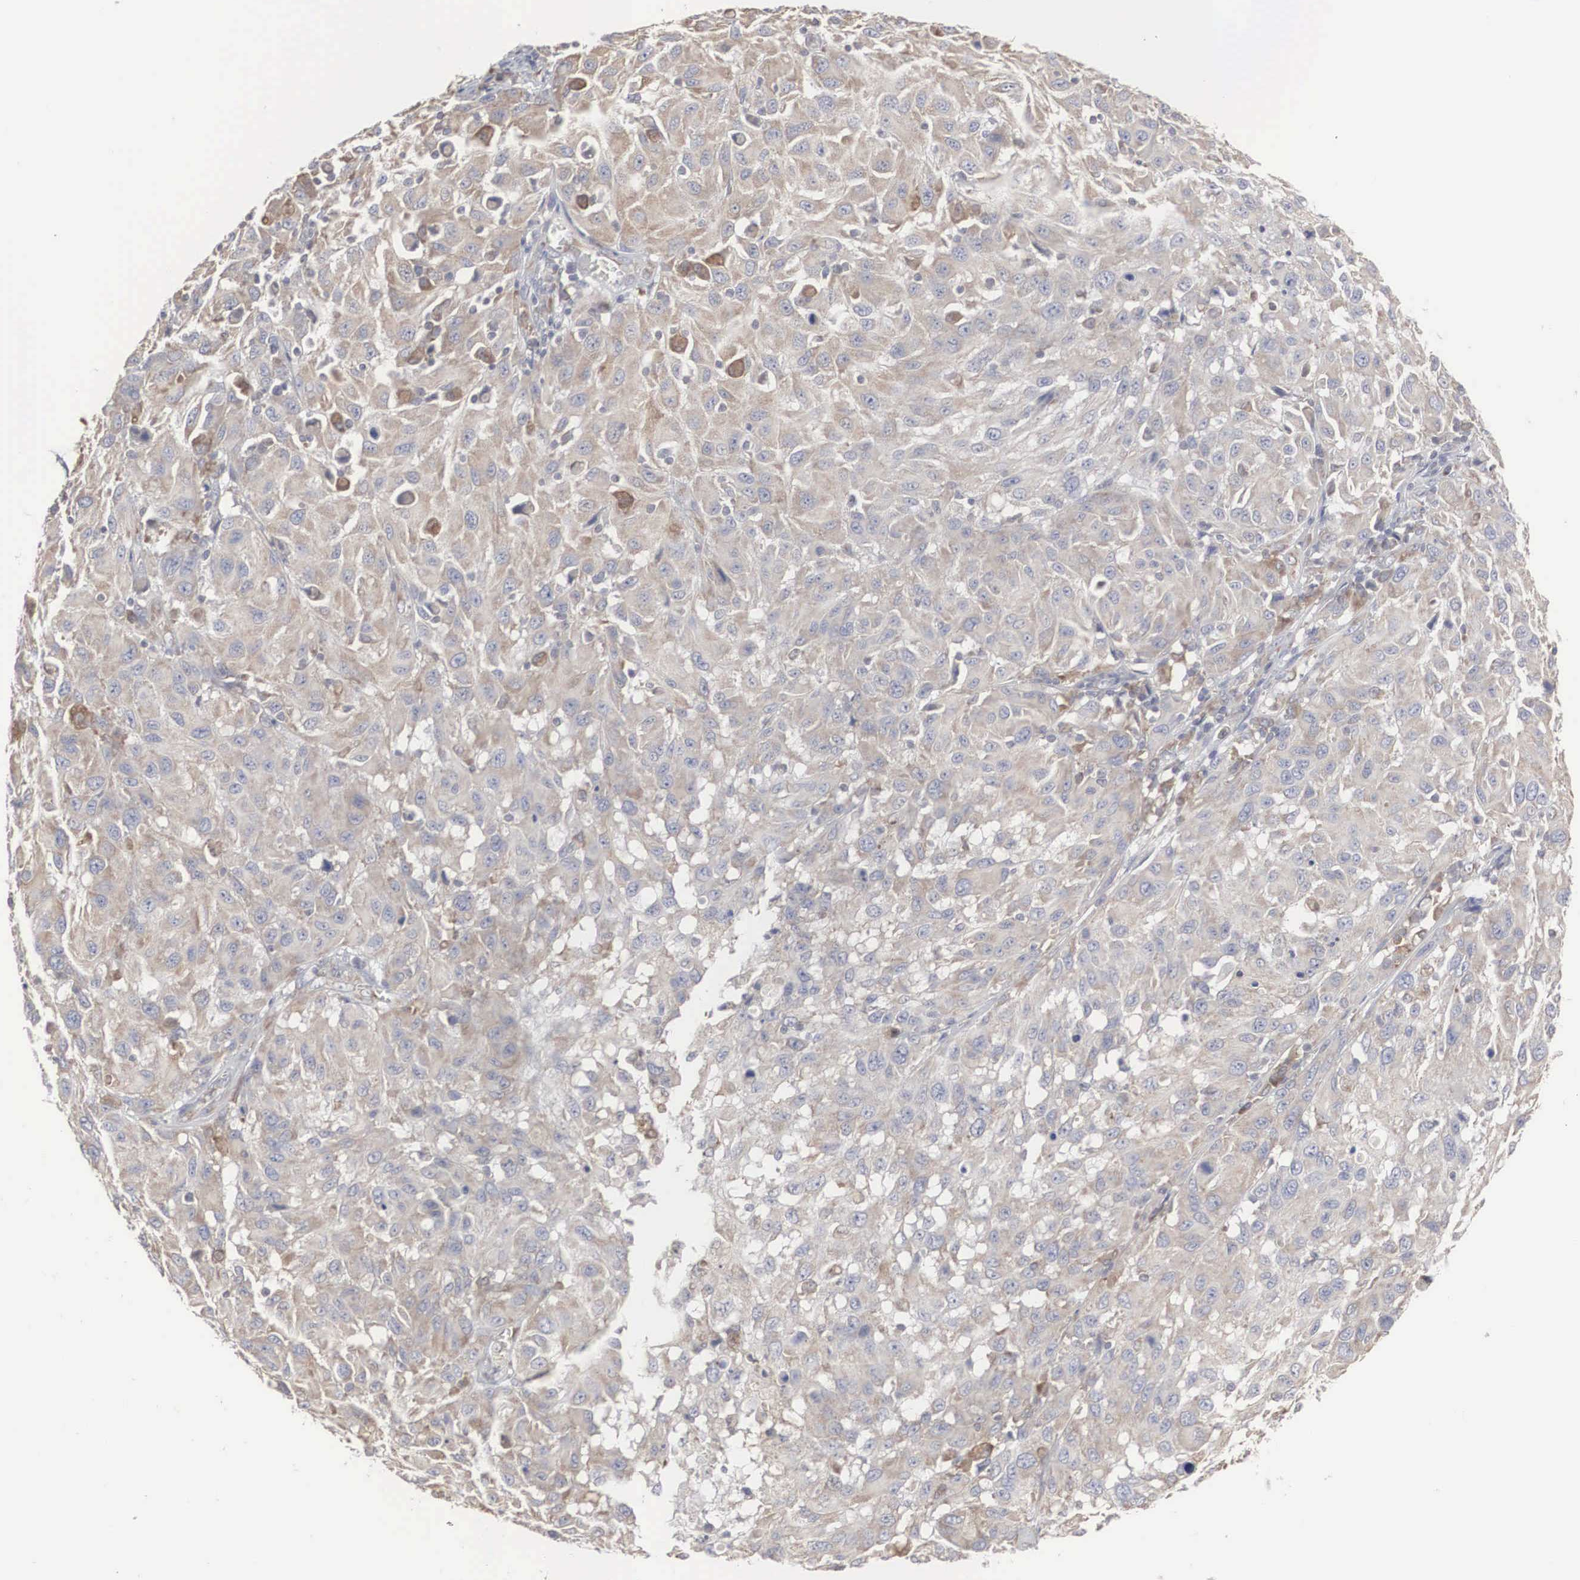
{"staining": {"intensity": "moderate", "quantity": "25%-75%", "location": "cytoplasmic/membranous"}, "tissue": "melanoma", "cell_type": "Tumor cells", "image_type": "cancer", "snomed": [{"axis": "morphology", "description": "Malignant melanoma, NOS"}, {"axis": "topography", "description": "Skin"}], "caption": "Tumor cells show medium levels of moderate cytoplasmic/membranous expression in approximately 25%-75% of cells in melanoma.", "gene": "MIA2", "patient": {"sex": "female", "age": 77}}